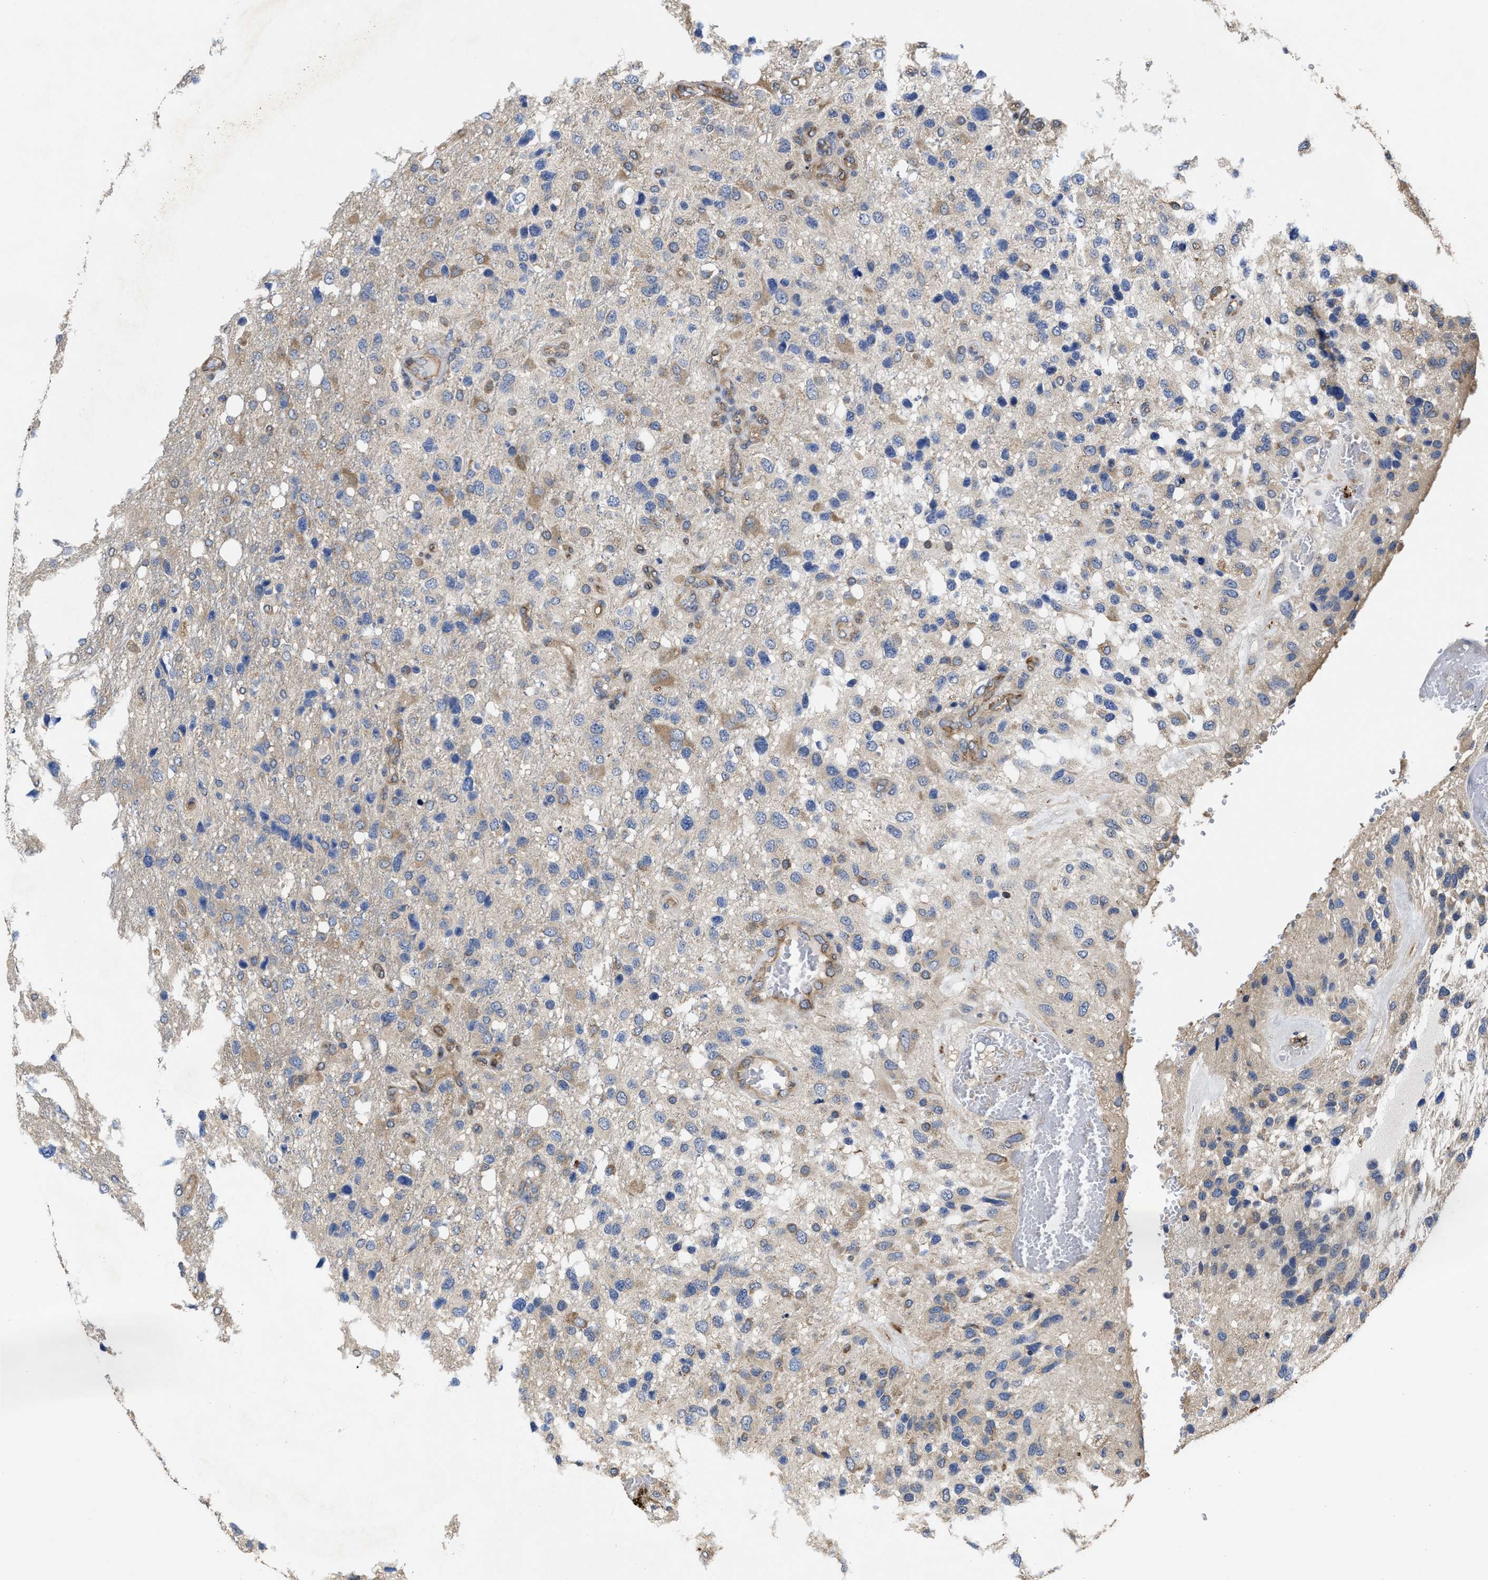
{"staining": {"intensity": "moderate", "quantity": "<25%", "location": "cytoplasmic/membranous"}, "tissue": "glioma", "cell_type": "Tumor cells", "image_type": "cancer", "snomed": [{"axis": "morphology", "description": "Glioma, malignant, High grade"}, {"axis": "topography", "description": "Brain"}], "caption": "A low amount of moderate cytoplasmic/membranous staining is identified in approximately <25% of tumor cells in glioma tissue. Nuclei are stained in blue.", "gene": "TRAF6", "patient": {"sex": "female", "age": 58}}